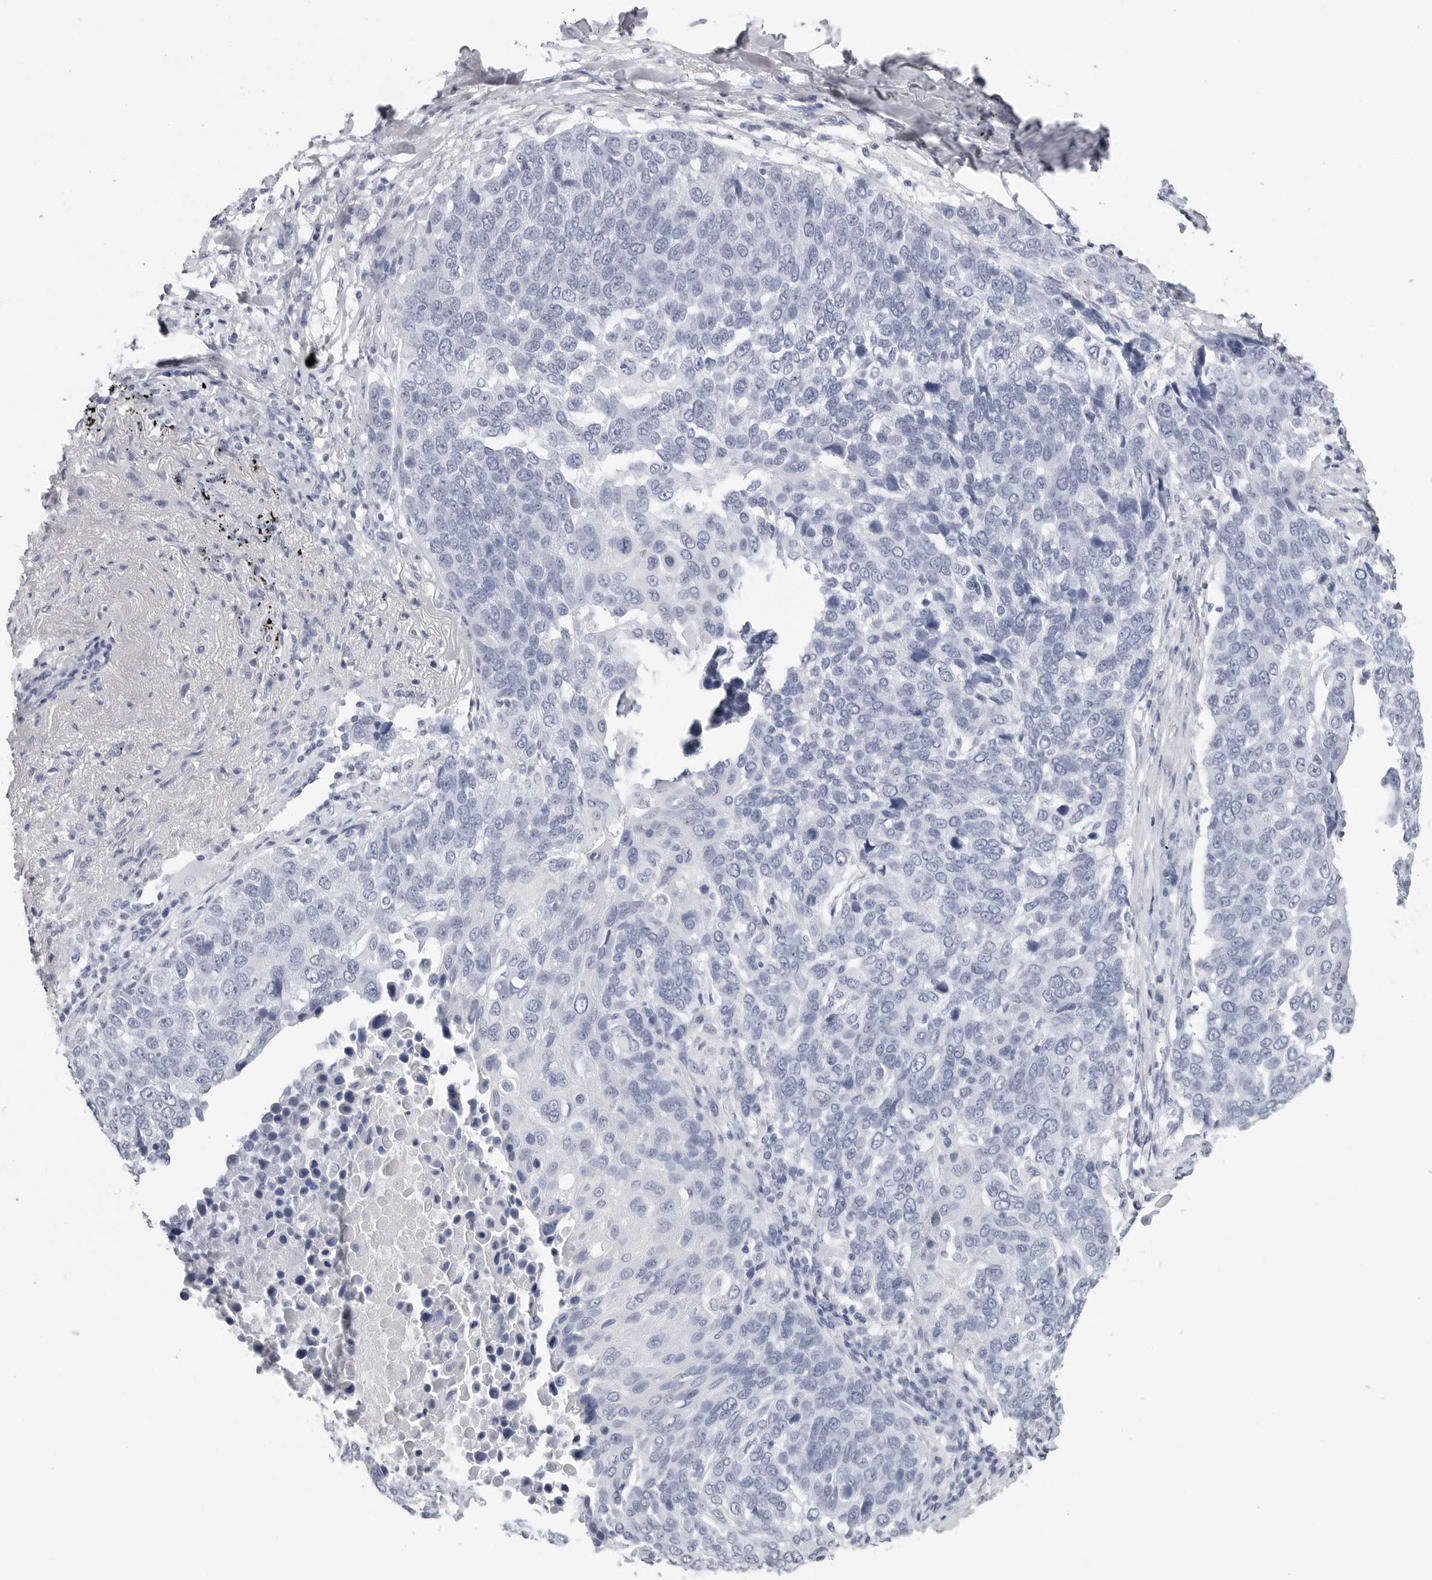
{"staining": {"intensity": "negative", "quantity": "none", "location": "none"}, "tissue": "lung cancer", "cell_type": "Tumor cells", "image_type": "cancer", "snomed": [{"axis": "morphology", "description": "Squamous cell carcinoma, NOS"}, {"axis": "topography", "description": "Lung"}], "caption": "Immunohistochemistry (IHC) of human lung cancer (squamous cell carcinoma) shows no staining in tumor cells.", "gene": "CSH1", "patient": {"sex": "male", "age": 66}}